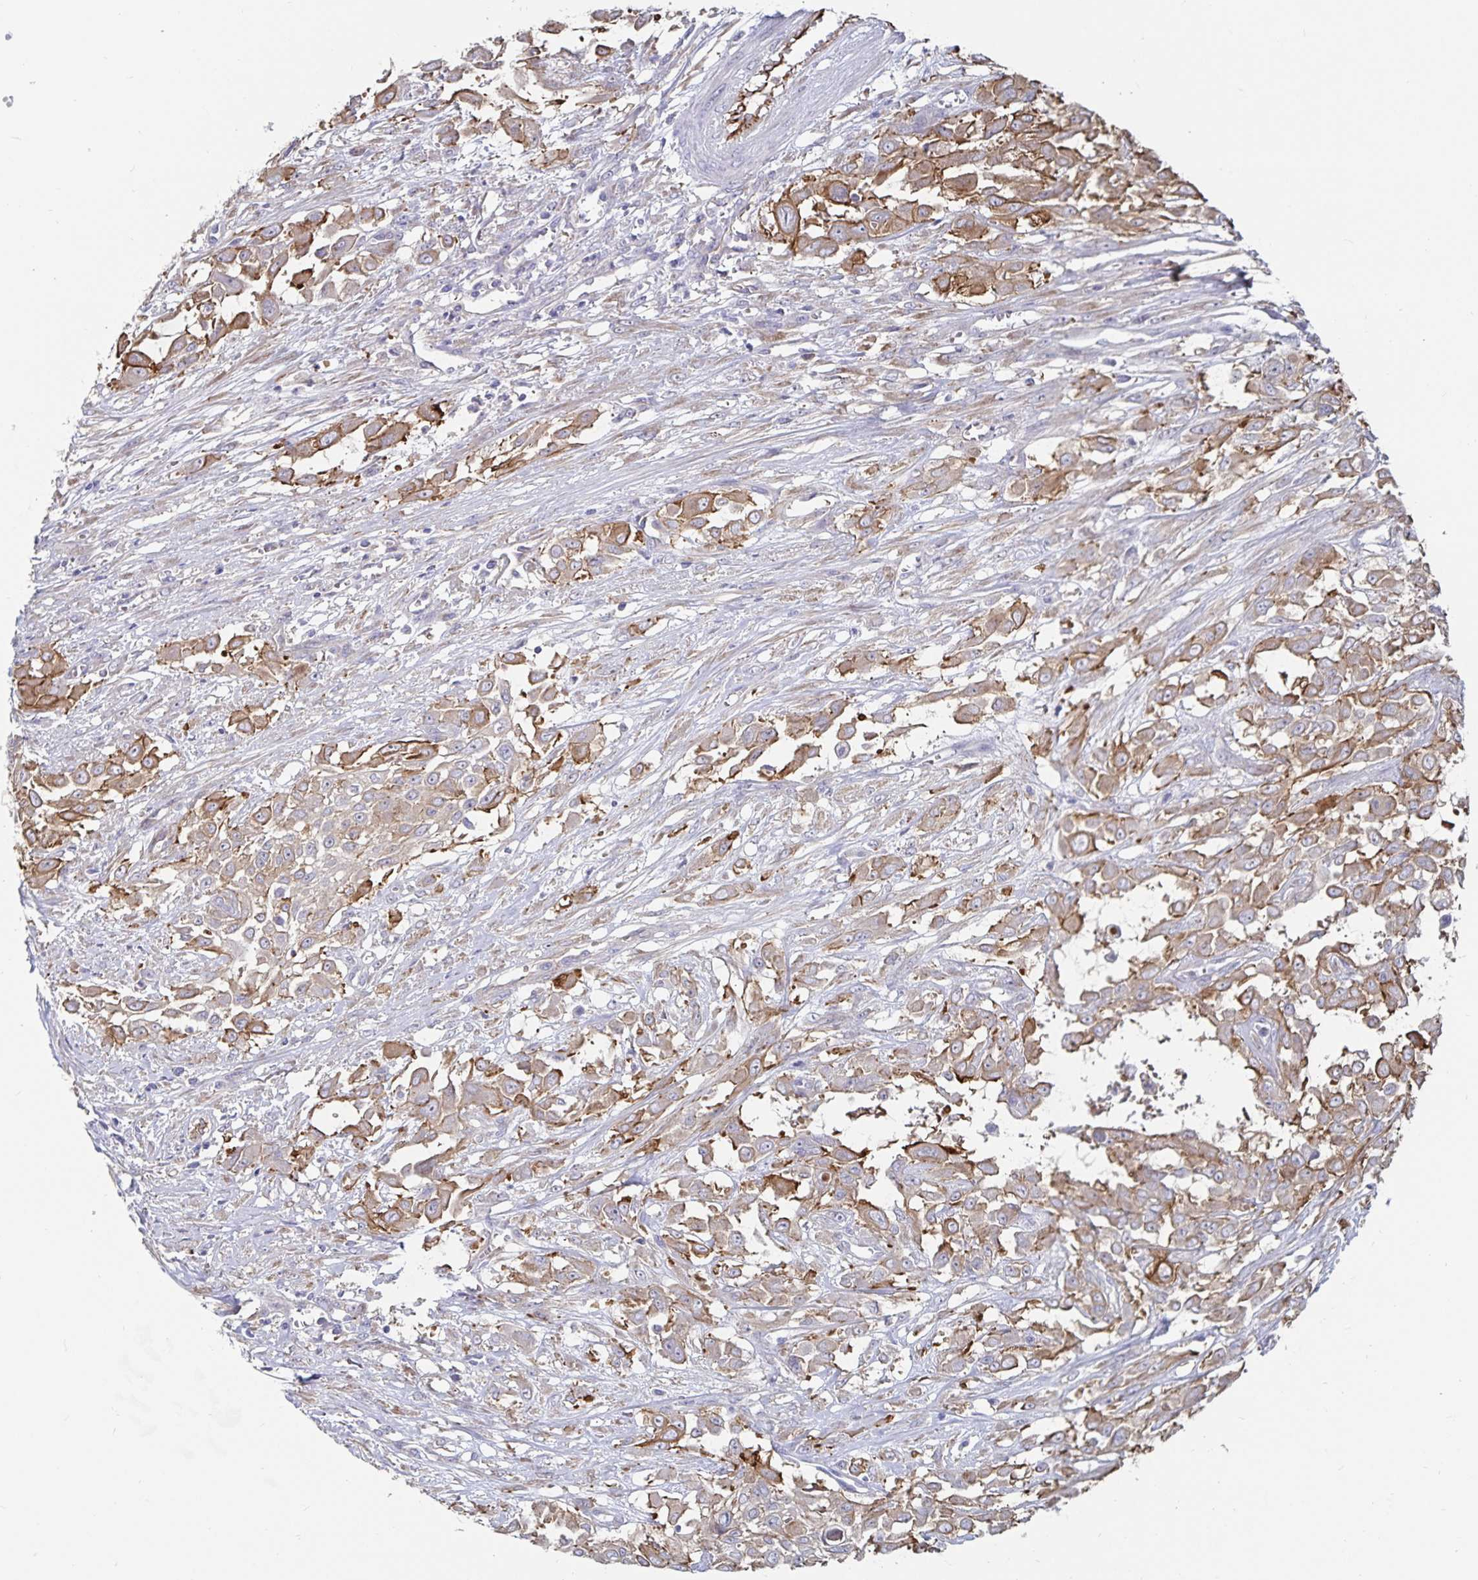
{"staining": {"intensity": "weak", "quantity": ">75%", "location": "cytoplasmic/membranous"}, "tissue": "urothelial cancer", "cell_type": "Tumor cells", "image_type": "cancer", "snomed": [{"axis": "morphology", "description": "Urothelial carcinoma, High grade"}, {"axis": "topography", "description": "Urinary bladder"}], "caption": "Immunohistochemistry micrograph of neoplastic tissue: high-grade urothelial carcinoma stained using IHC reveals low levels of weak protein expression localized specifically in the cytoplasmic/membranous of tumor cells, appearing as a cytoplasmic/membranous brown color.", "gene": "SSTR1", "patient": {"sex": "male", "age": 57}}